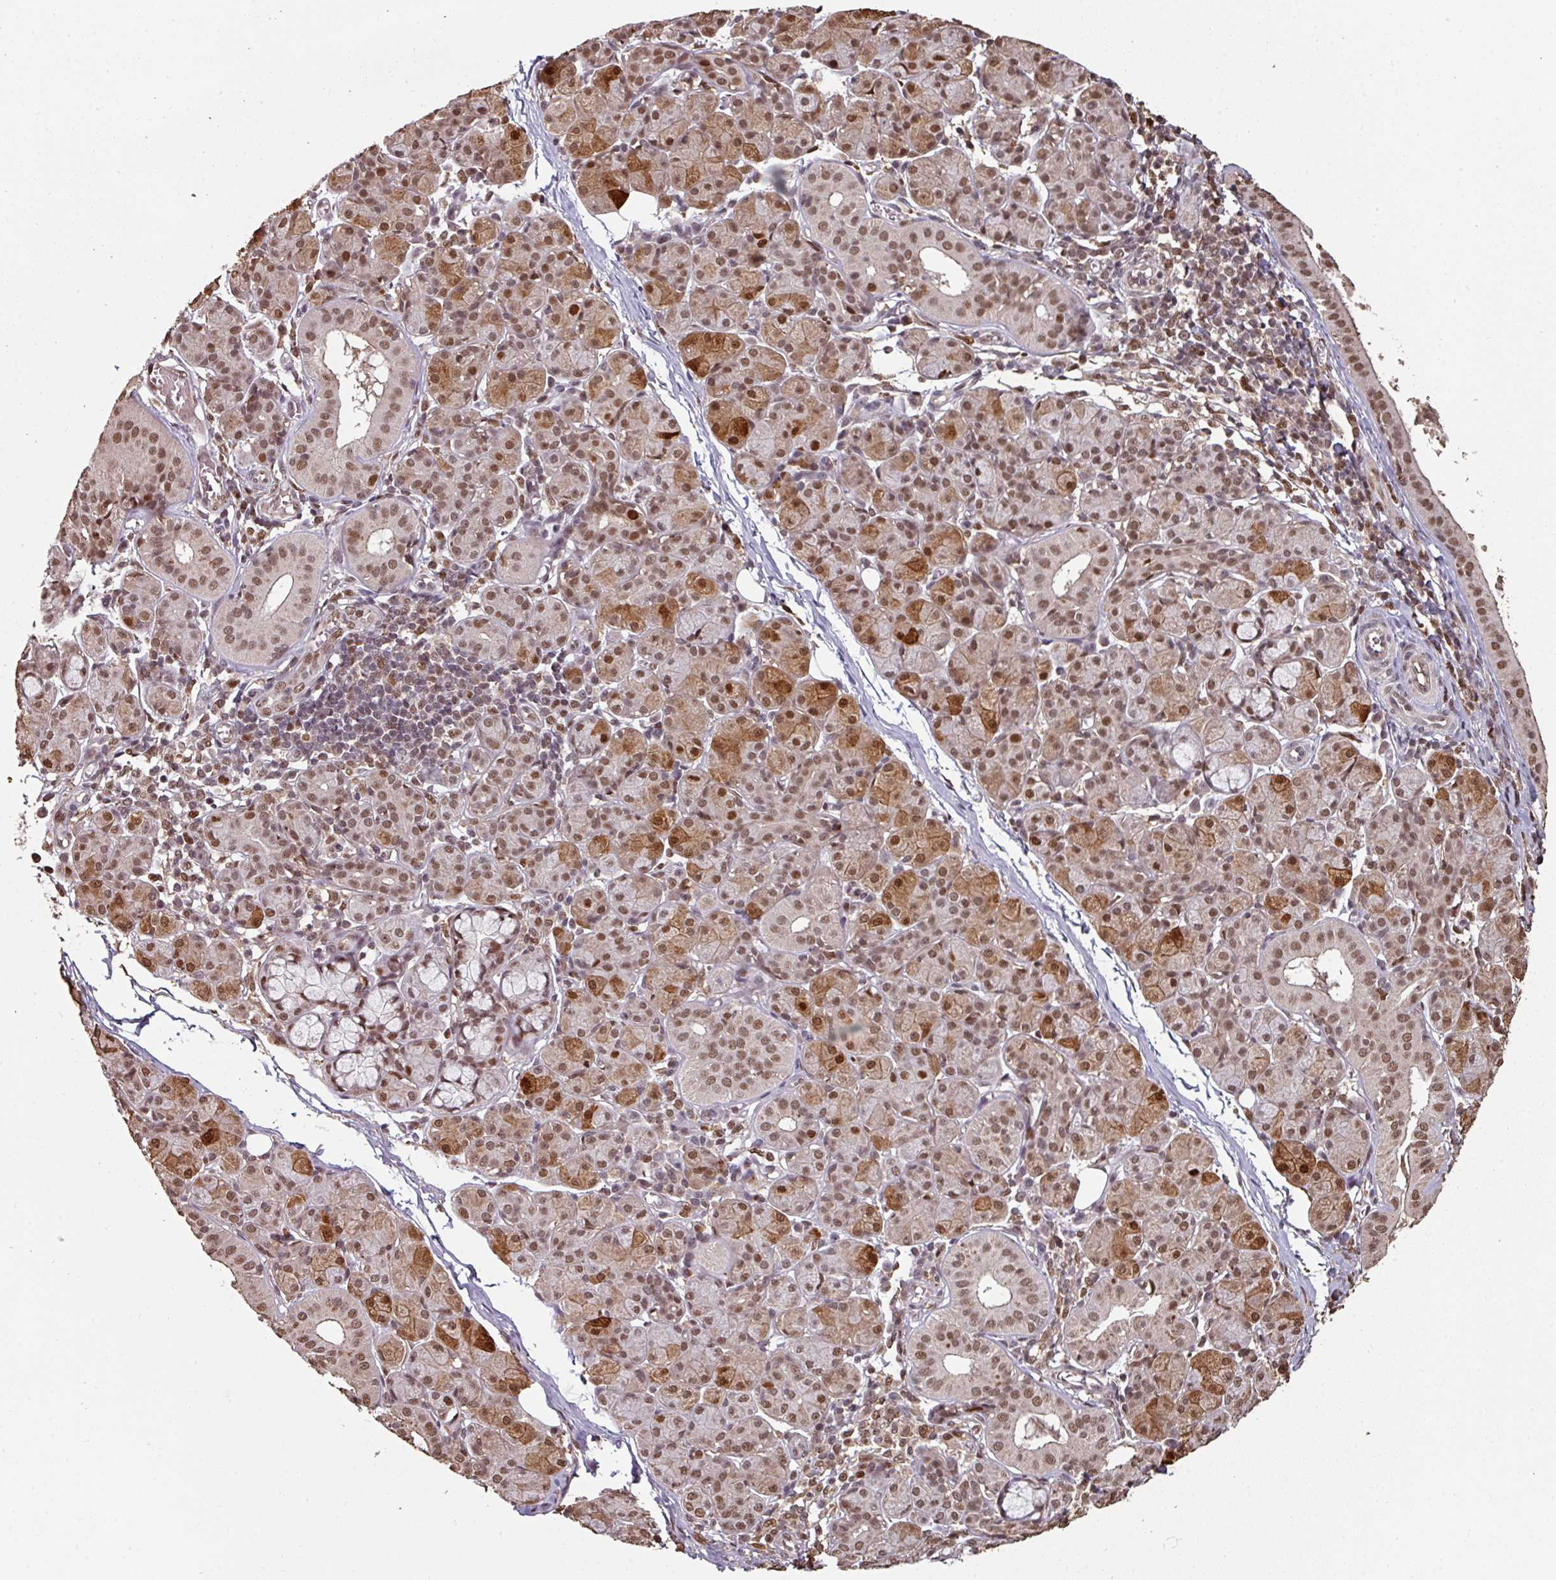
{"staining": {"intensity": "strong", "quantity": ">75%", "location": "cytoplasmic/membranous,nuclear"}, "tissue": "salivary gland", "cell_type": "Glandular cells", "image_type": "normal", "snomed": [{"axis": "morphology", "description": "Normal tissue, NOS"}, {"axis": "morphology", "description": "Inflammation, NOS"}, {"axis": "topography", "description": "Lymph node"}, {"axis": "topography", "description": "Salivary gland"}], "caption": "A high amount of strong cytoplasmic/membranous,nuclear positivity is present in approximately >75% of glandular cells in unremarkable salivary gland.", "gene": "POLD1", "patient": {"sex": "male", "age": 3}}